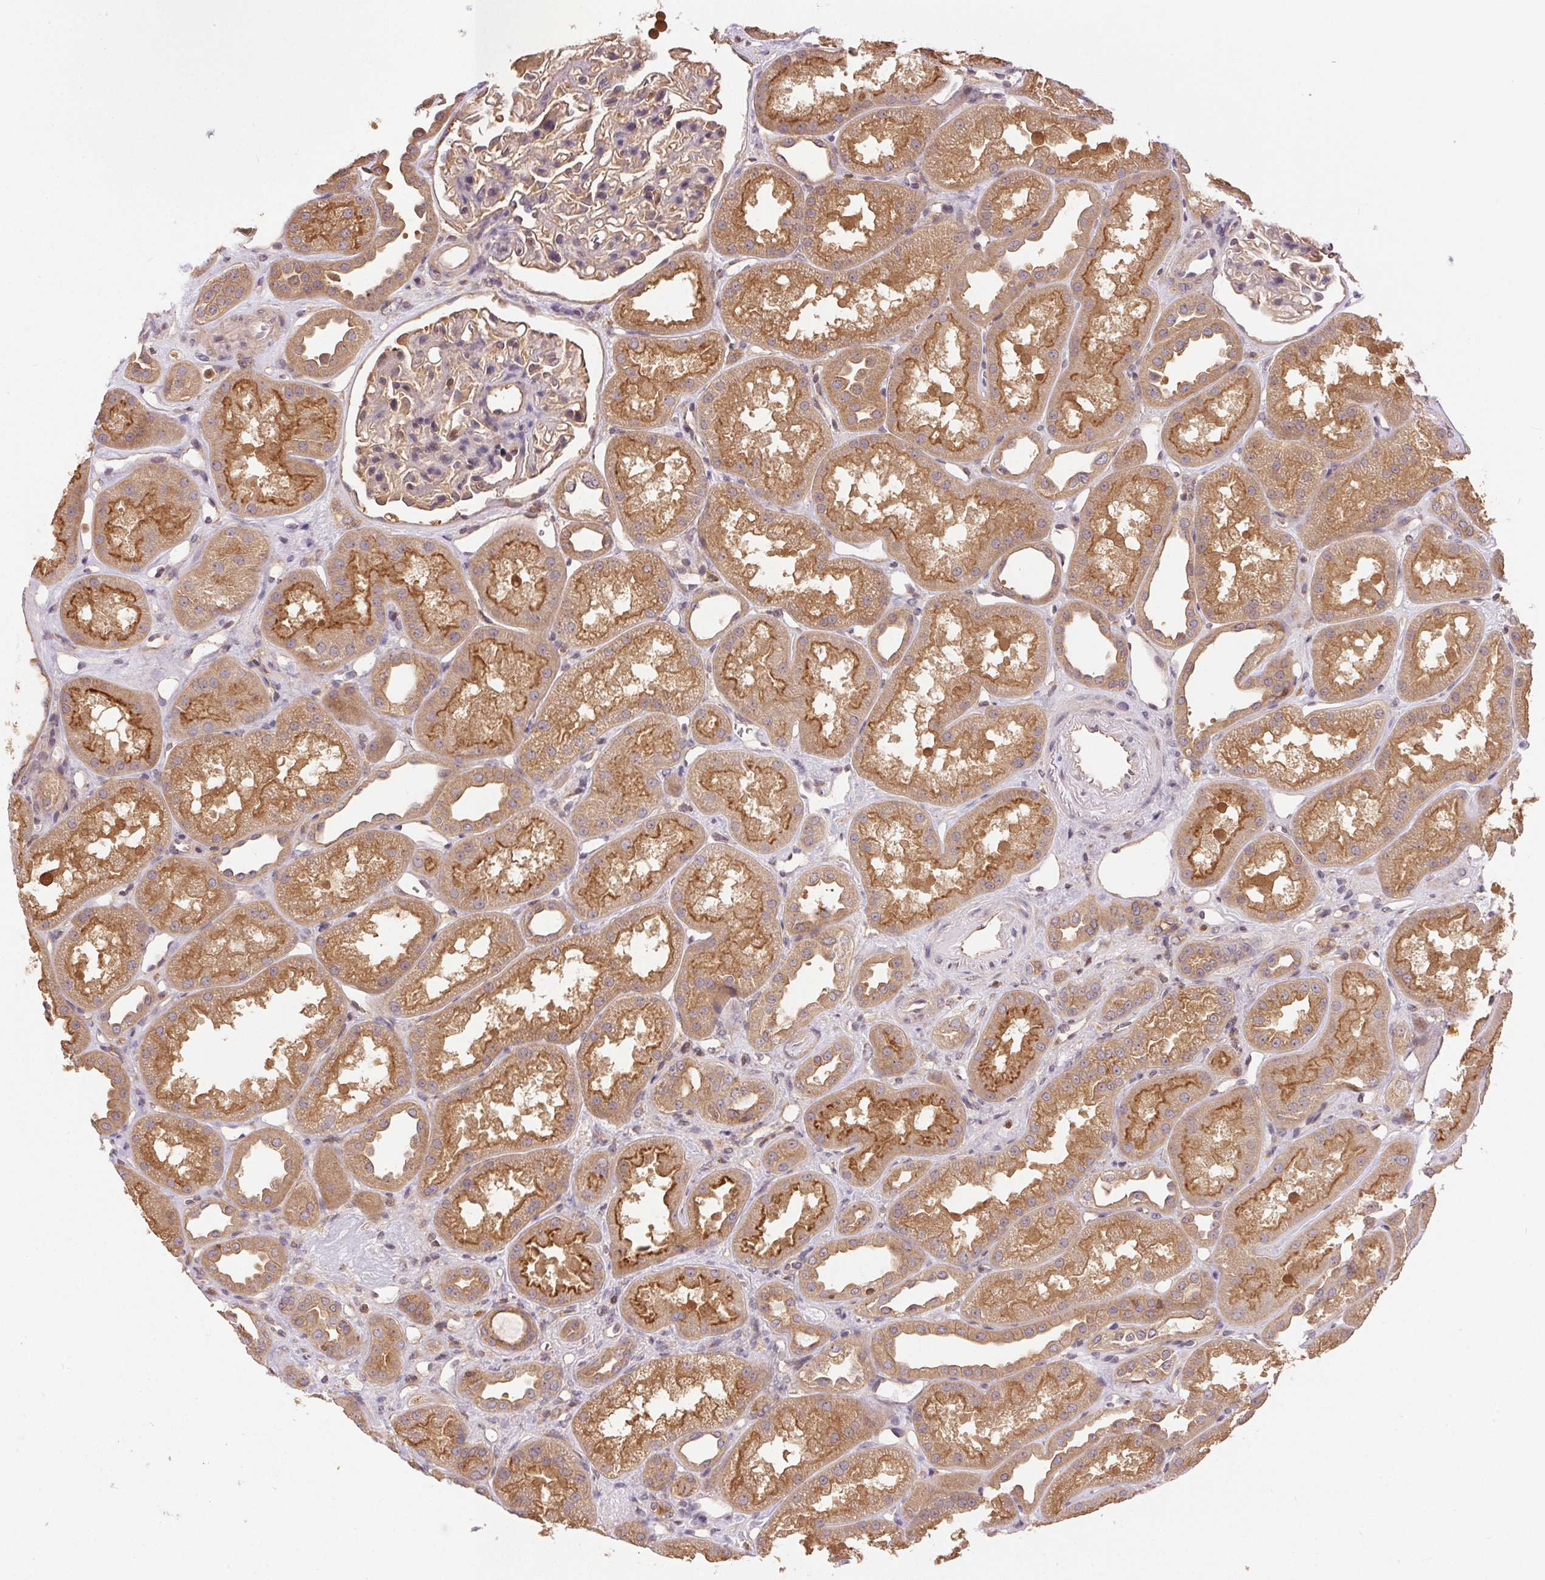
{"staining": {"intensity": "weak", "quantity": "25%-75%", "location": "cytoplasmic/membranous"}, "tissue": "kidney", "cell_type": "Cells in glomeruli", "image_type": "normal", "snomed": [{"axis": "morphology", "description": "Normal tissue, NOS"}, {"axis": "topography", "description": "Kidney"}], "caption": "This micrograph displays immunohistochemistry (IHC) staining of normal kidney, with low weak cytoplasmic/membranous positivity in about 25%-75% of cells in glomeruli.", "gene": "GDI1", "patient": {"sex": "male", "age": 61}}